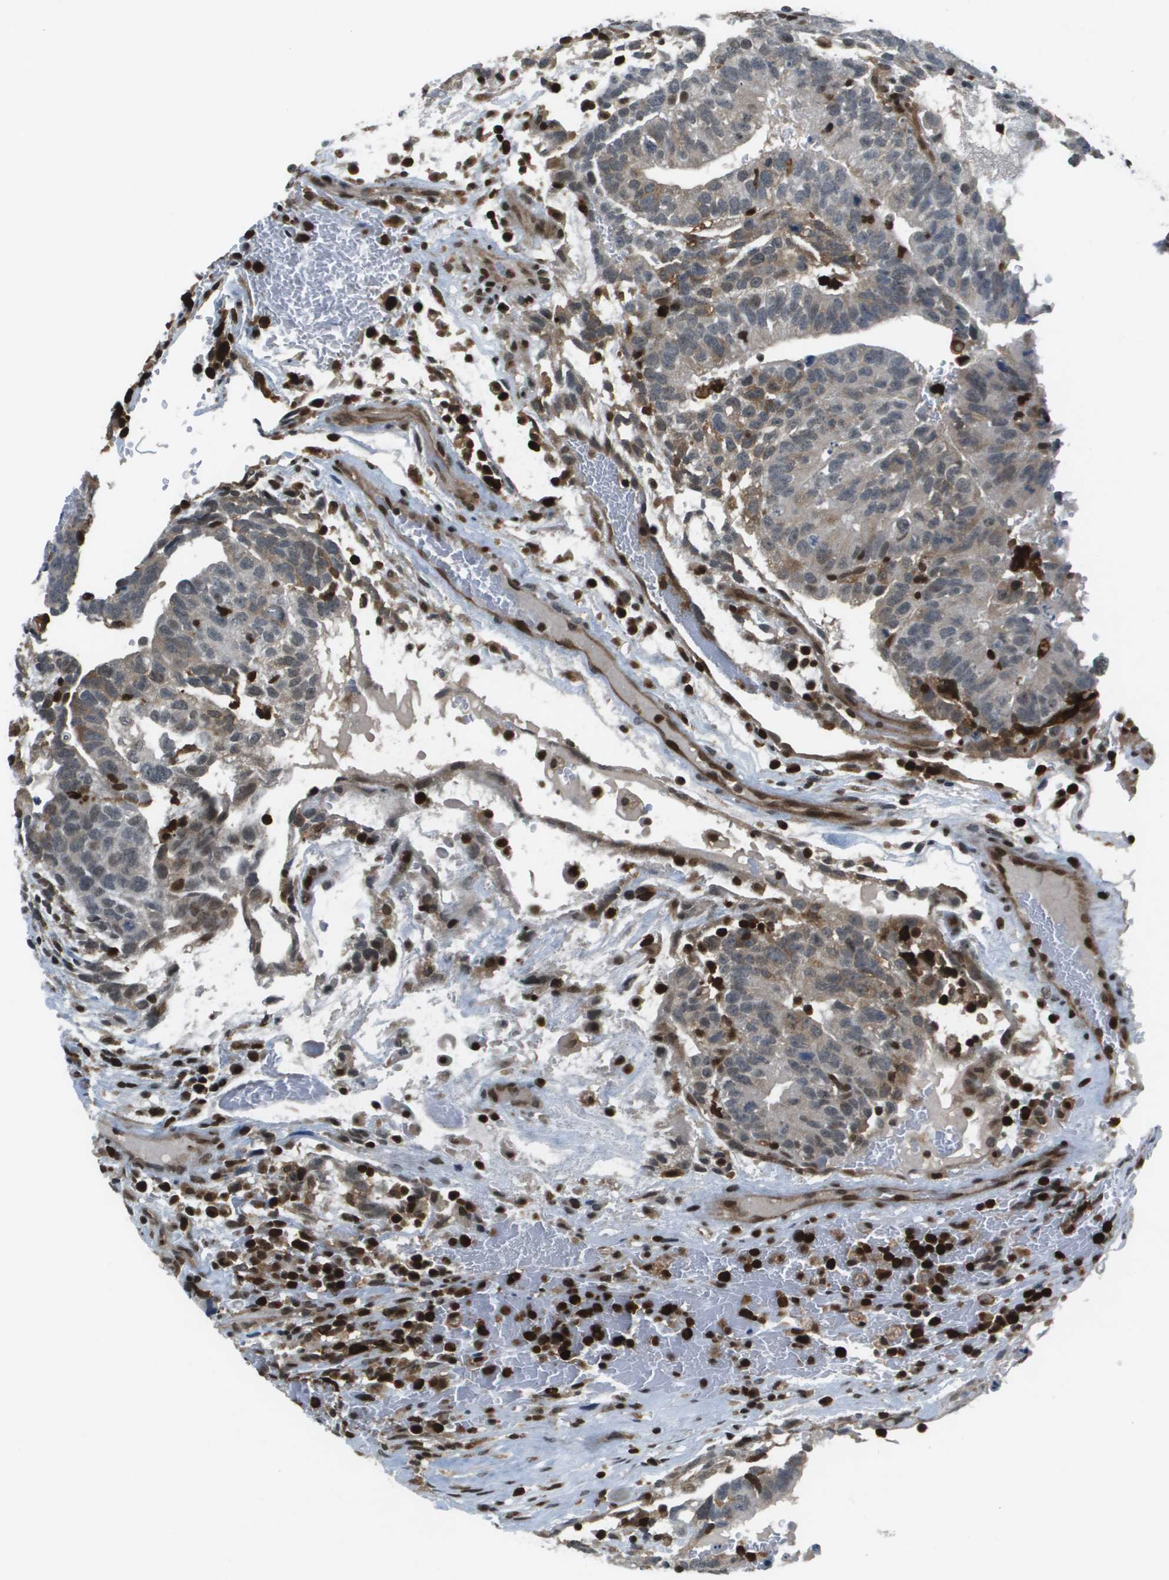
{"staining": {"intensity": "moderate", "quantity": "25%-75%", "location": "cytoplasmic/membranous"}, "tissue": "testis cancer", "cell_type": "Tumor cells", "image_type": "cancer", "snomed": [{"axis": "morphology", "description": "Seminoma, NOS"}, {"axis": "morphology", "description": "Carcinoma, Embryonal, NOS"}, {"axis": "topography", "description": "Testis"}], "caption": "Testis embryonal carcinoma stained for a protein reveals moderate cytoplasmic/membranous positivity in tumor cells.", "gene": "IRF7", "patient": {"sex": "male", "age": 52}}